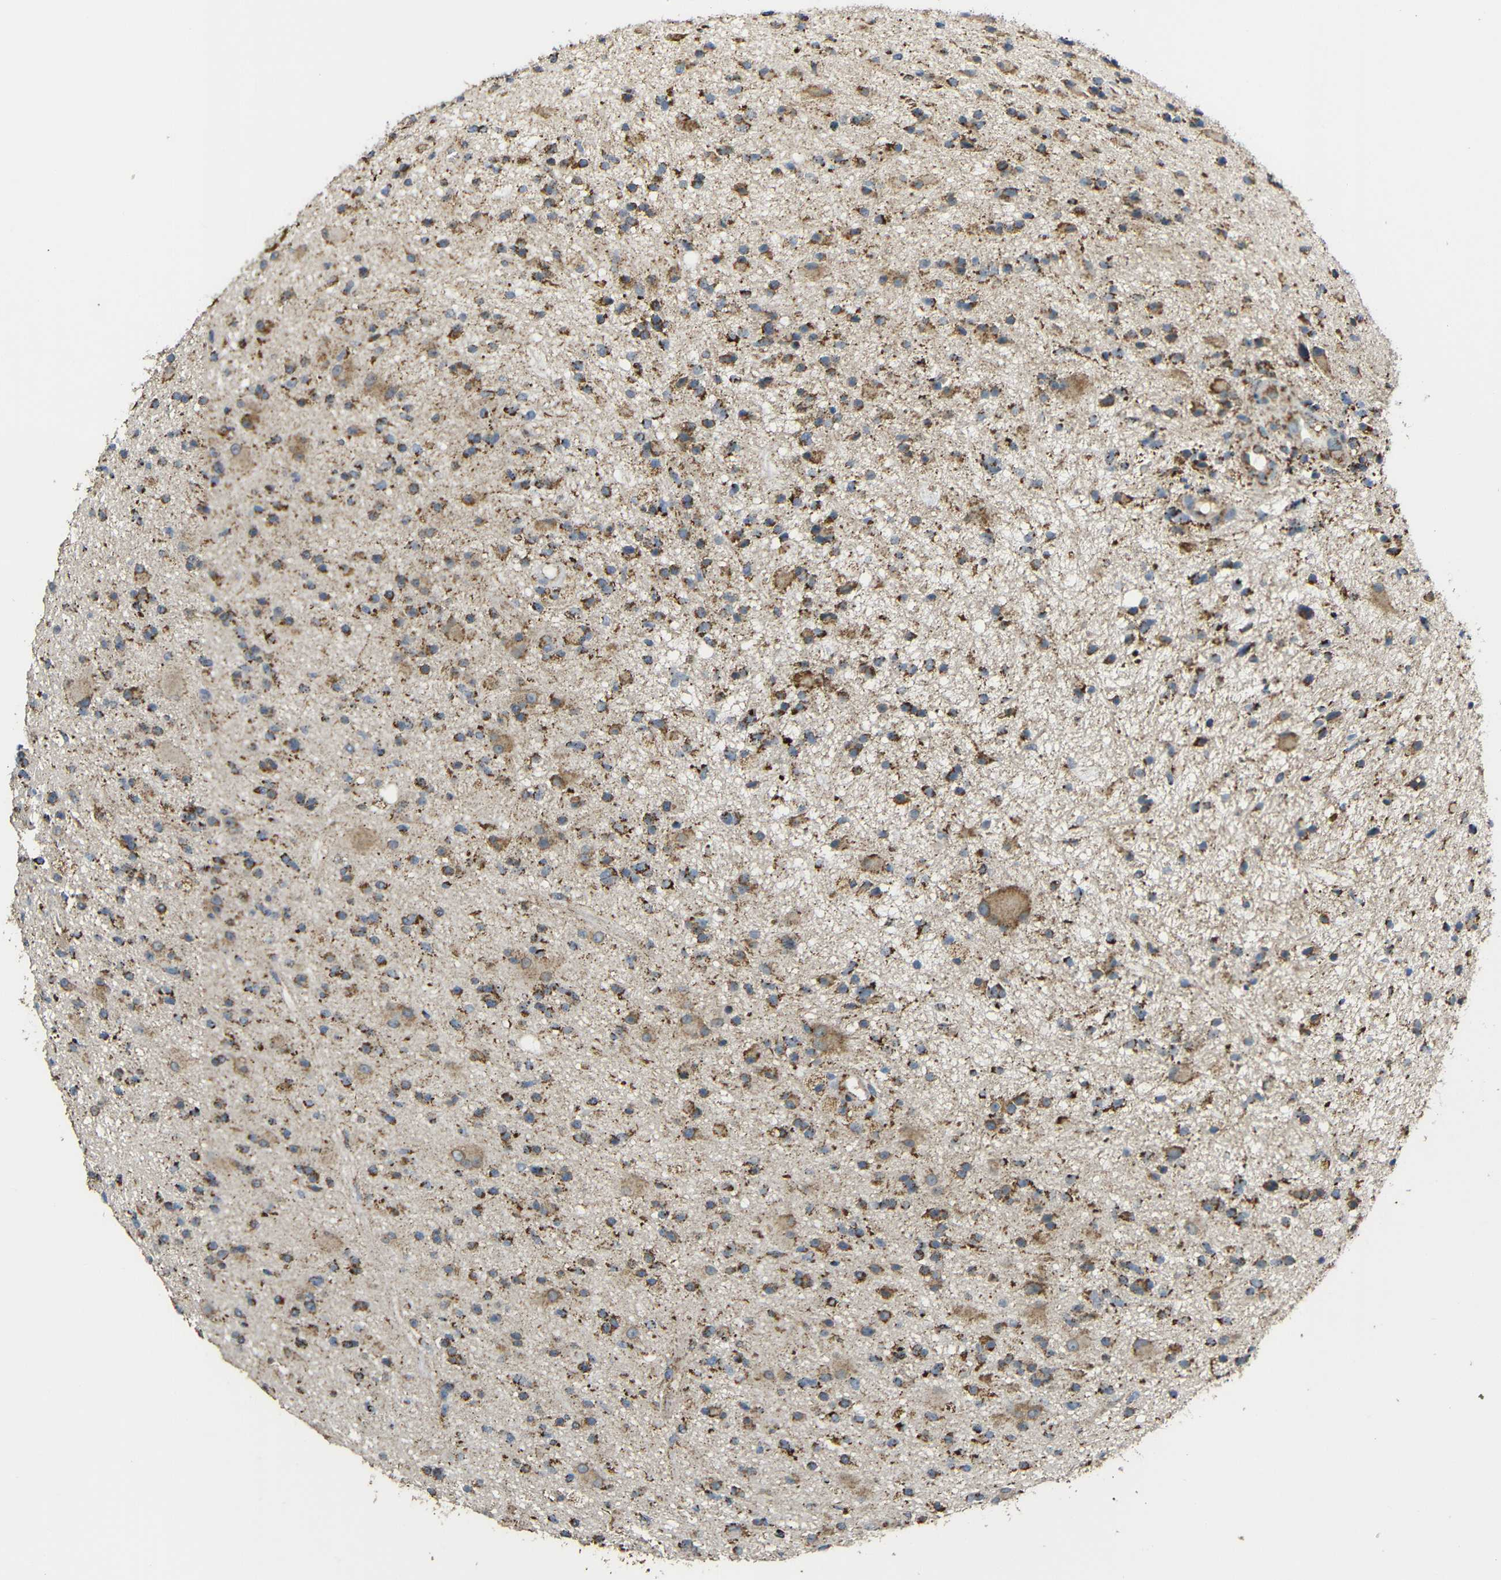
{"staining": {"intensity": "moderate", "quantity": ">75%", "location": "cytoplasmic/membranous"}, "tissue": "glioma", "cell_type": "Tumor cells", "image_type": "cancer", "snomed": [{"axis": "morphology", "description": "Glioma, malignant, High grade"}, {"axis": "topography", "description": "Brain"}], "caption": "An immunohistochemistry (IHC) micrograph of neoplastic tissue is shown. Protein staining in brown shows moderate cytoplasmic/membranous positivity in high-grade glioma (malignant) within tumor cells.", "gene": "NR3C2", "patient": {"sex": "male", "age": 33}}